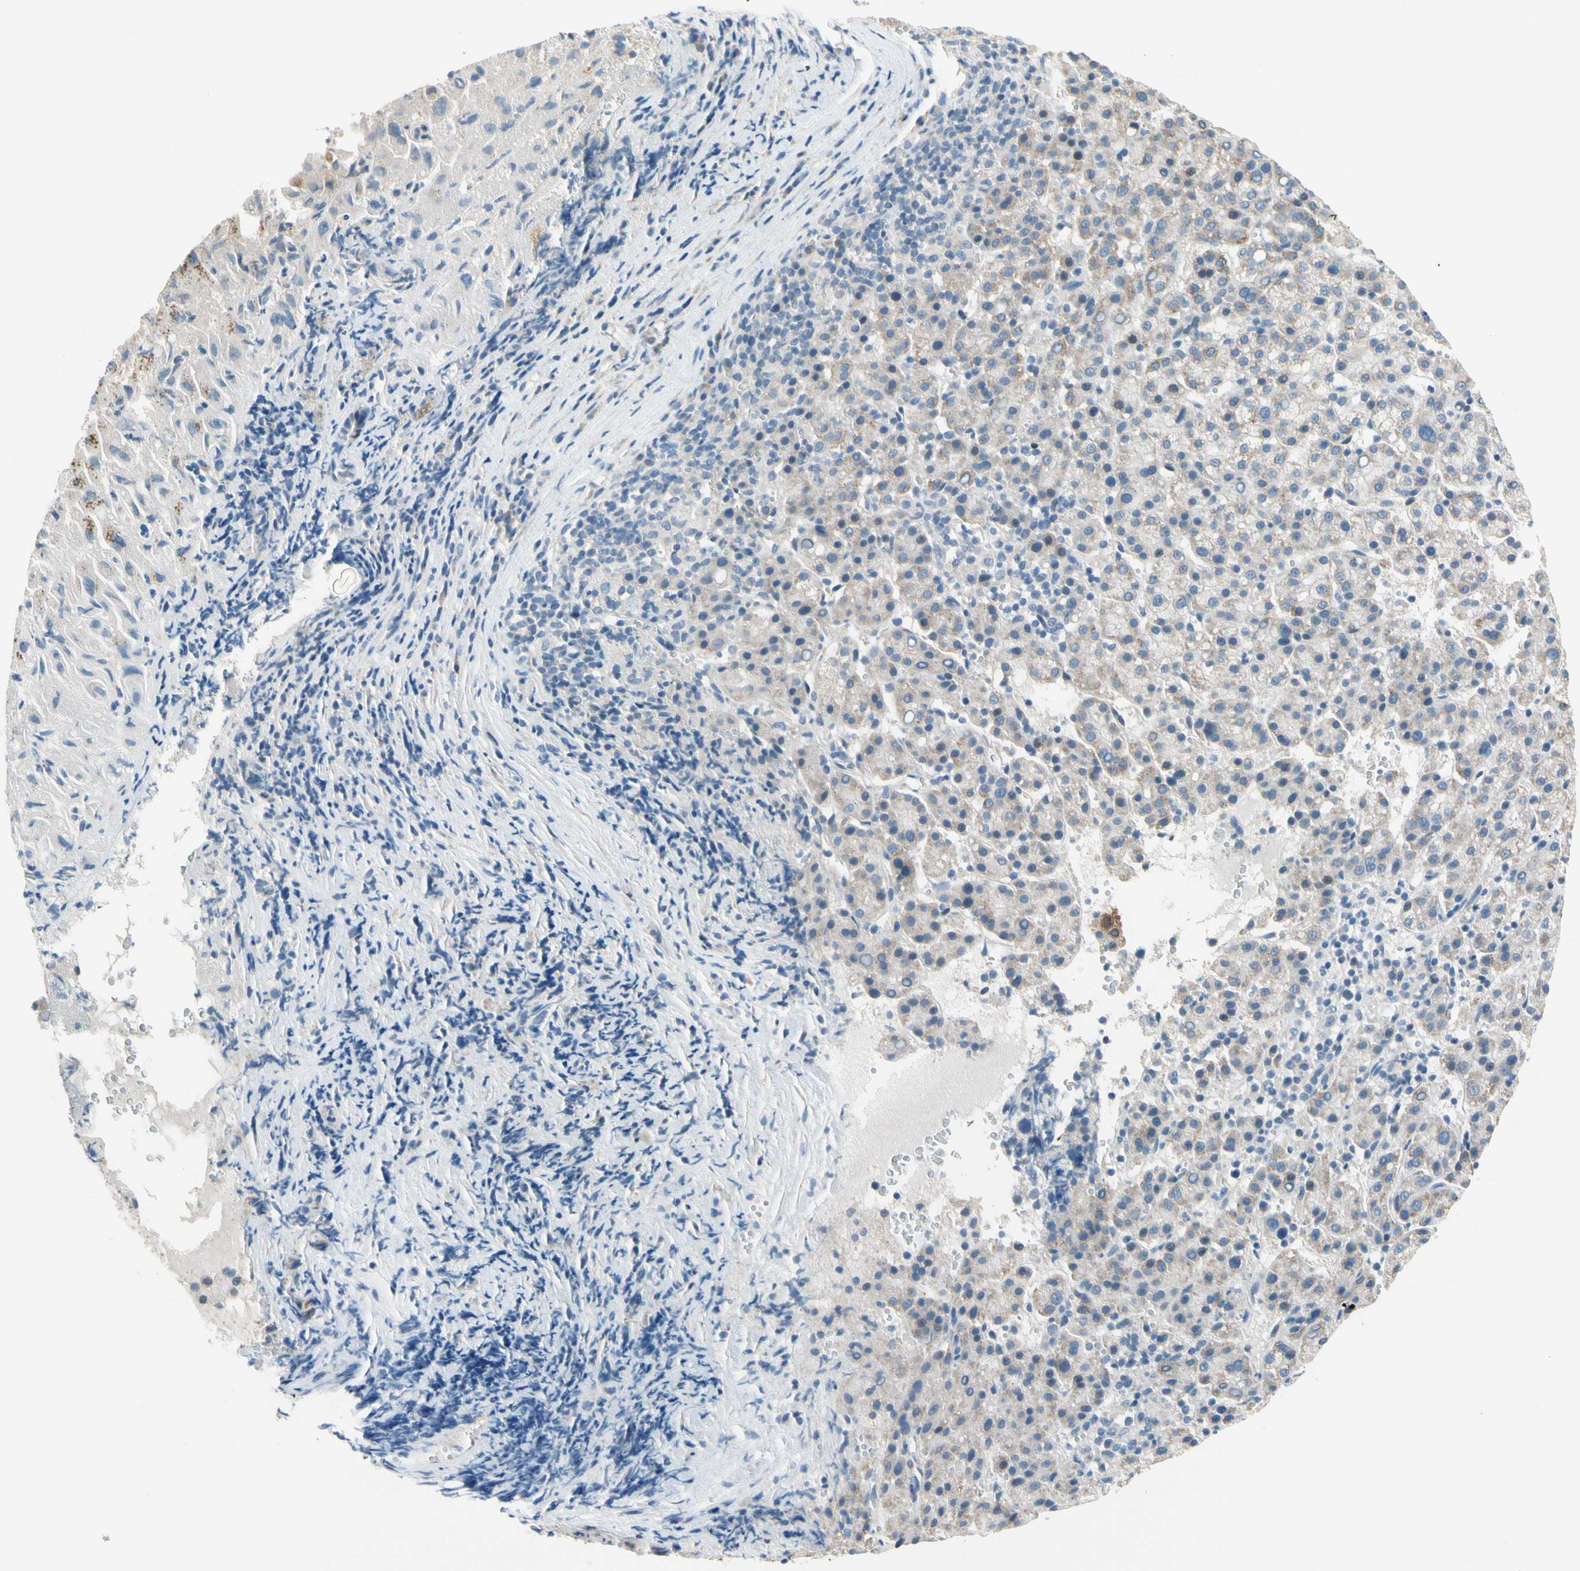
{"staining": {"intensity": "moderate", "quantity": "25%-75%", "location": "cytoplasmic/membranous"}, "tissue": "liver cancer", "cell_type": "Tumor cells", "image_type": "cancer", "snomed": [{"axis": "morphology", "description": "Carcinoma, Hepatocellular, NOS"}, {"axis": "topography", "description": "Liver"}], "caption": "Liver cancer stained with DAB (3,3'-diaminobenzidine) immunohistochemistry demonstrates medium levels of moderate cytoplasmic/membranous positivity in about 25%-75% of tumor cells. The staining was performed using DAB (3,3'-diaminobenzidine) to visualize the protein expression in brown, while the nuclei were stained in blue with hematoxylin (Magnification: 20x).", "gene": "CFAP36", "patient": {"sex": "female", "age": 58}}